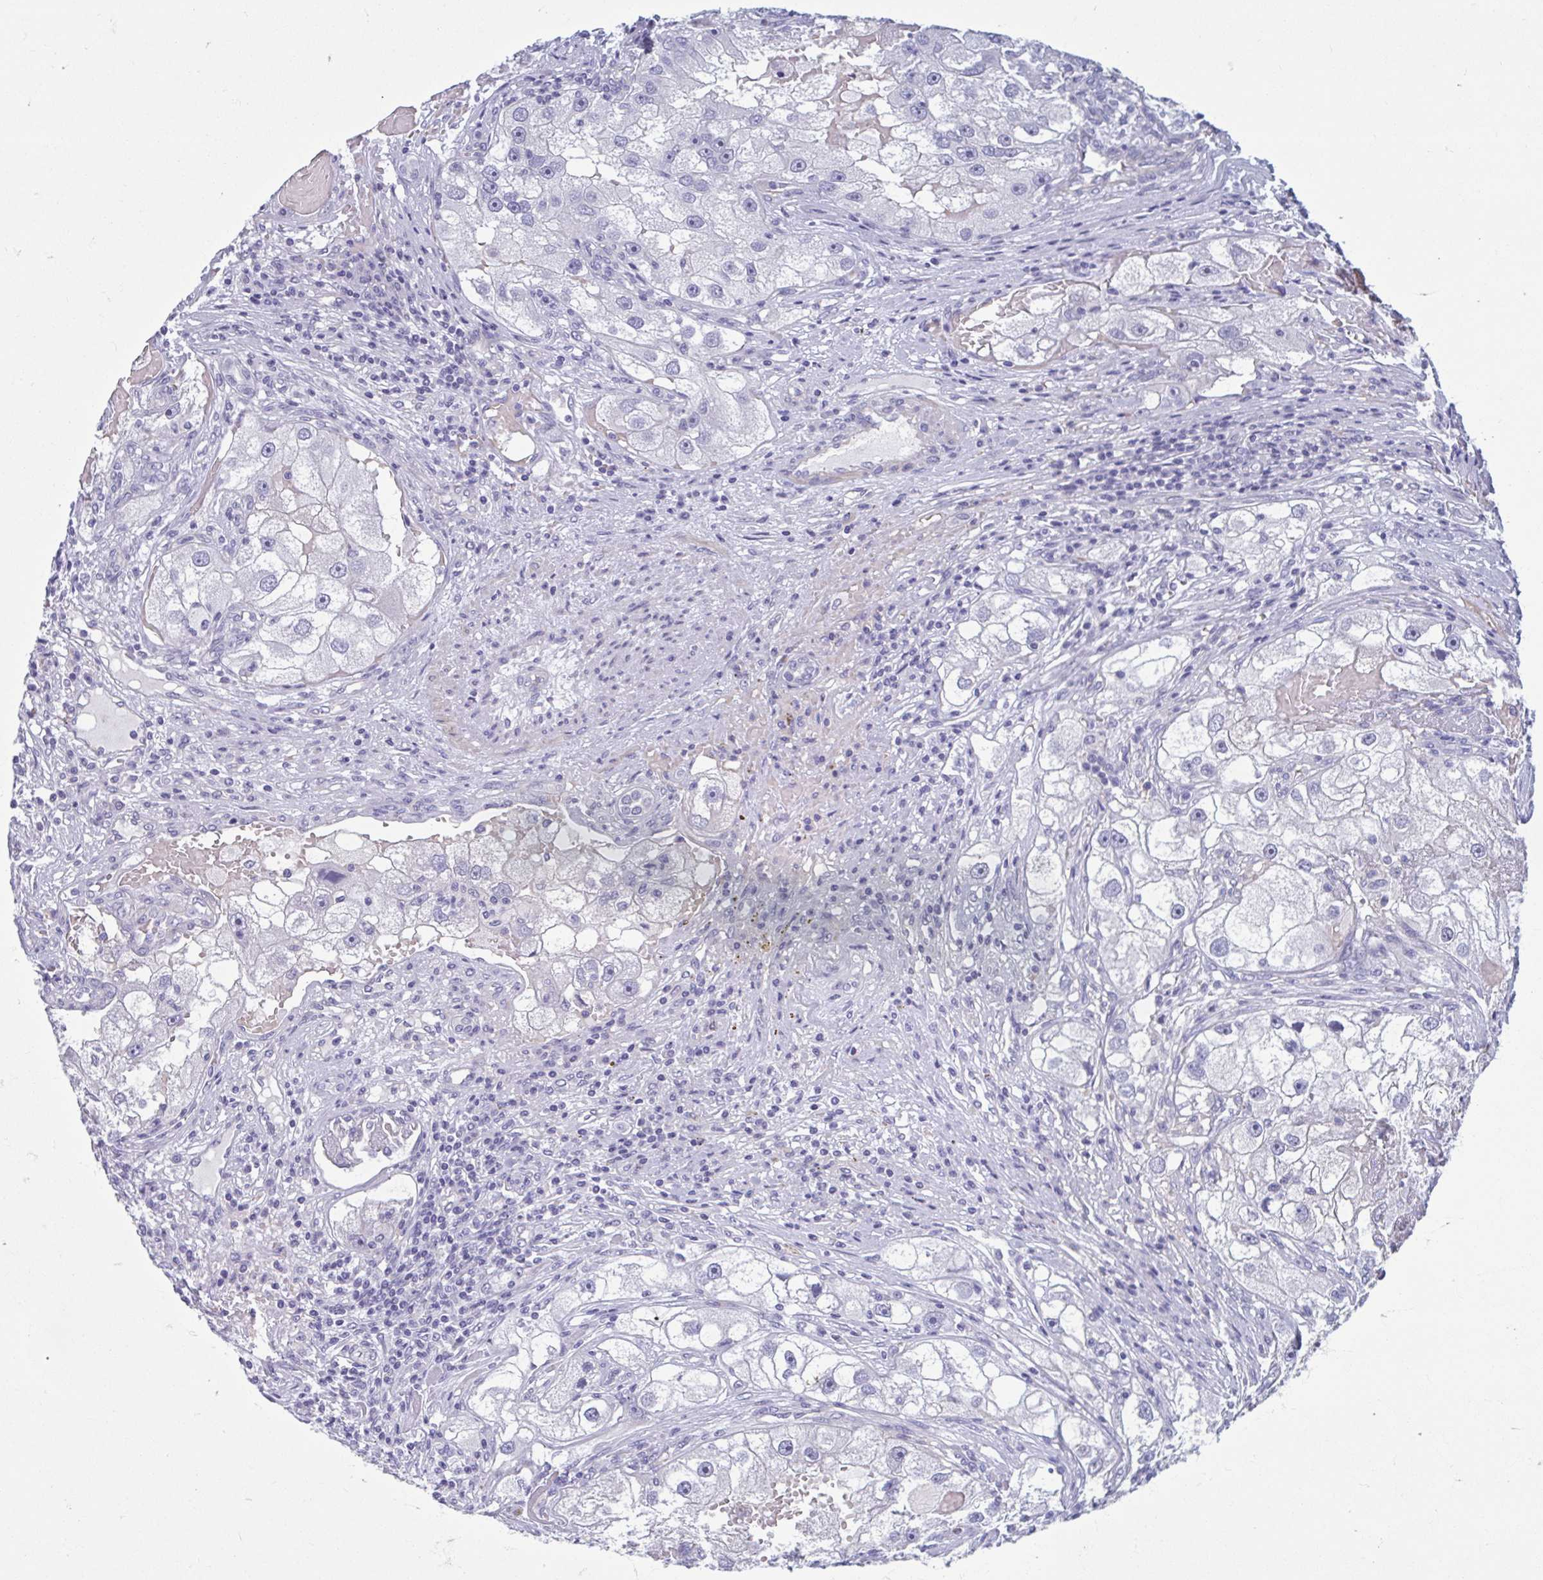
{"staining": {"intensity": "negative", "quantity": "none", "location": "none"}, "tissue": "renal cancer", "cell_type": "Tumor cells", "image_type": "cancer", "snomed": [{"axis": "morphology", "description": "Adenocarcinoma, NOS"}, {"axis": "topography", "description": "Kidney"}], "caption": "A micrograph of renal cancer (adenocarcinoma) stained for a protein displays no brown staining in tumor cells. (Immunohistochemistry, brightfield microscopy, high magnification).", "gene": "MORC4", "patient": {"sex": "male", "age": 63}}